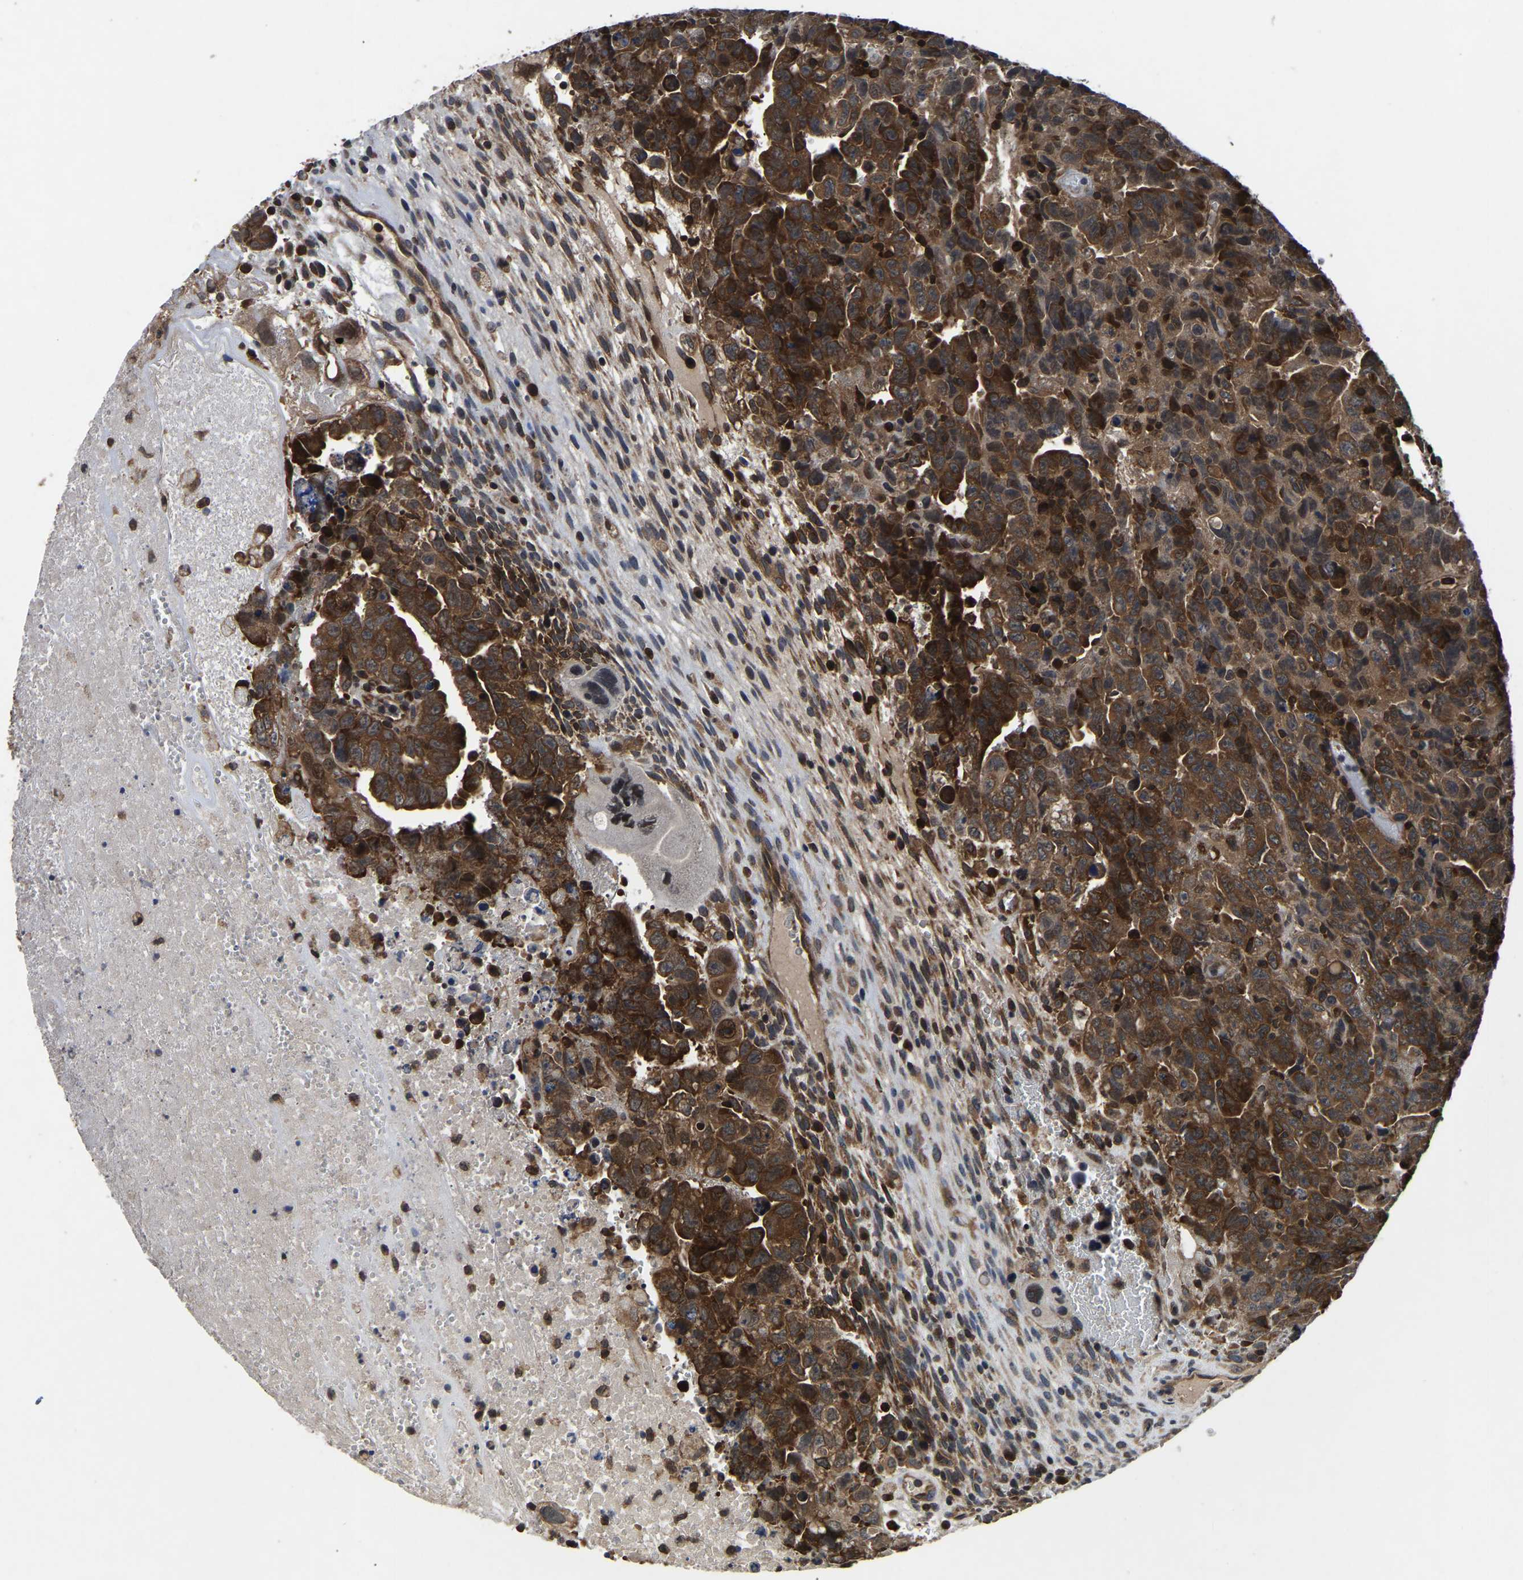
{"staining": {"intensity": "strong", "quantity": ">75%", "location": "cytoplasmic/membranous"}, "tissue": "testis cancer", "cell_type": "Tumor cells", "image_type": "cancer", "snomed": [{"axis": "morphology", "description": "Carcinoma, Embryonal, NOS"}, {"axis": "topography", "description": "Testis"}], "caption": "The photomicrograph shows staining of testis cancer, revealing strong cytoplasmic/membranous protein expression (brown color) within tumor cells.", "gene": "FGD5", "patient": {"sex": "male", "age": 28}}